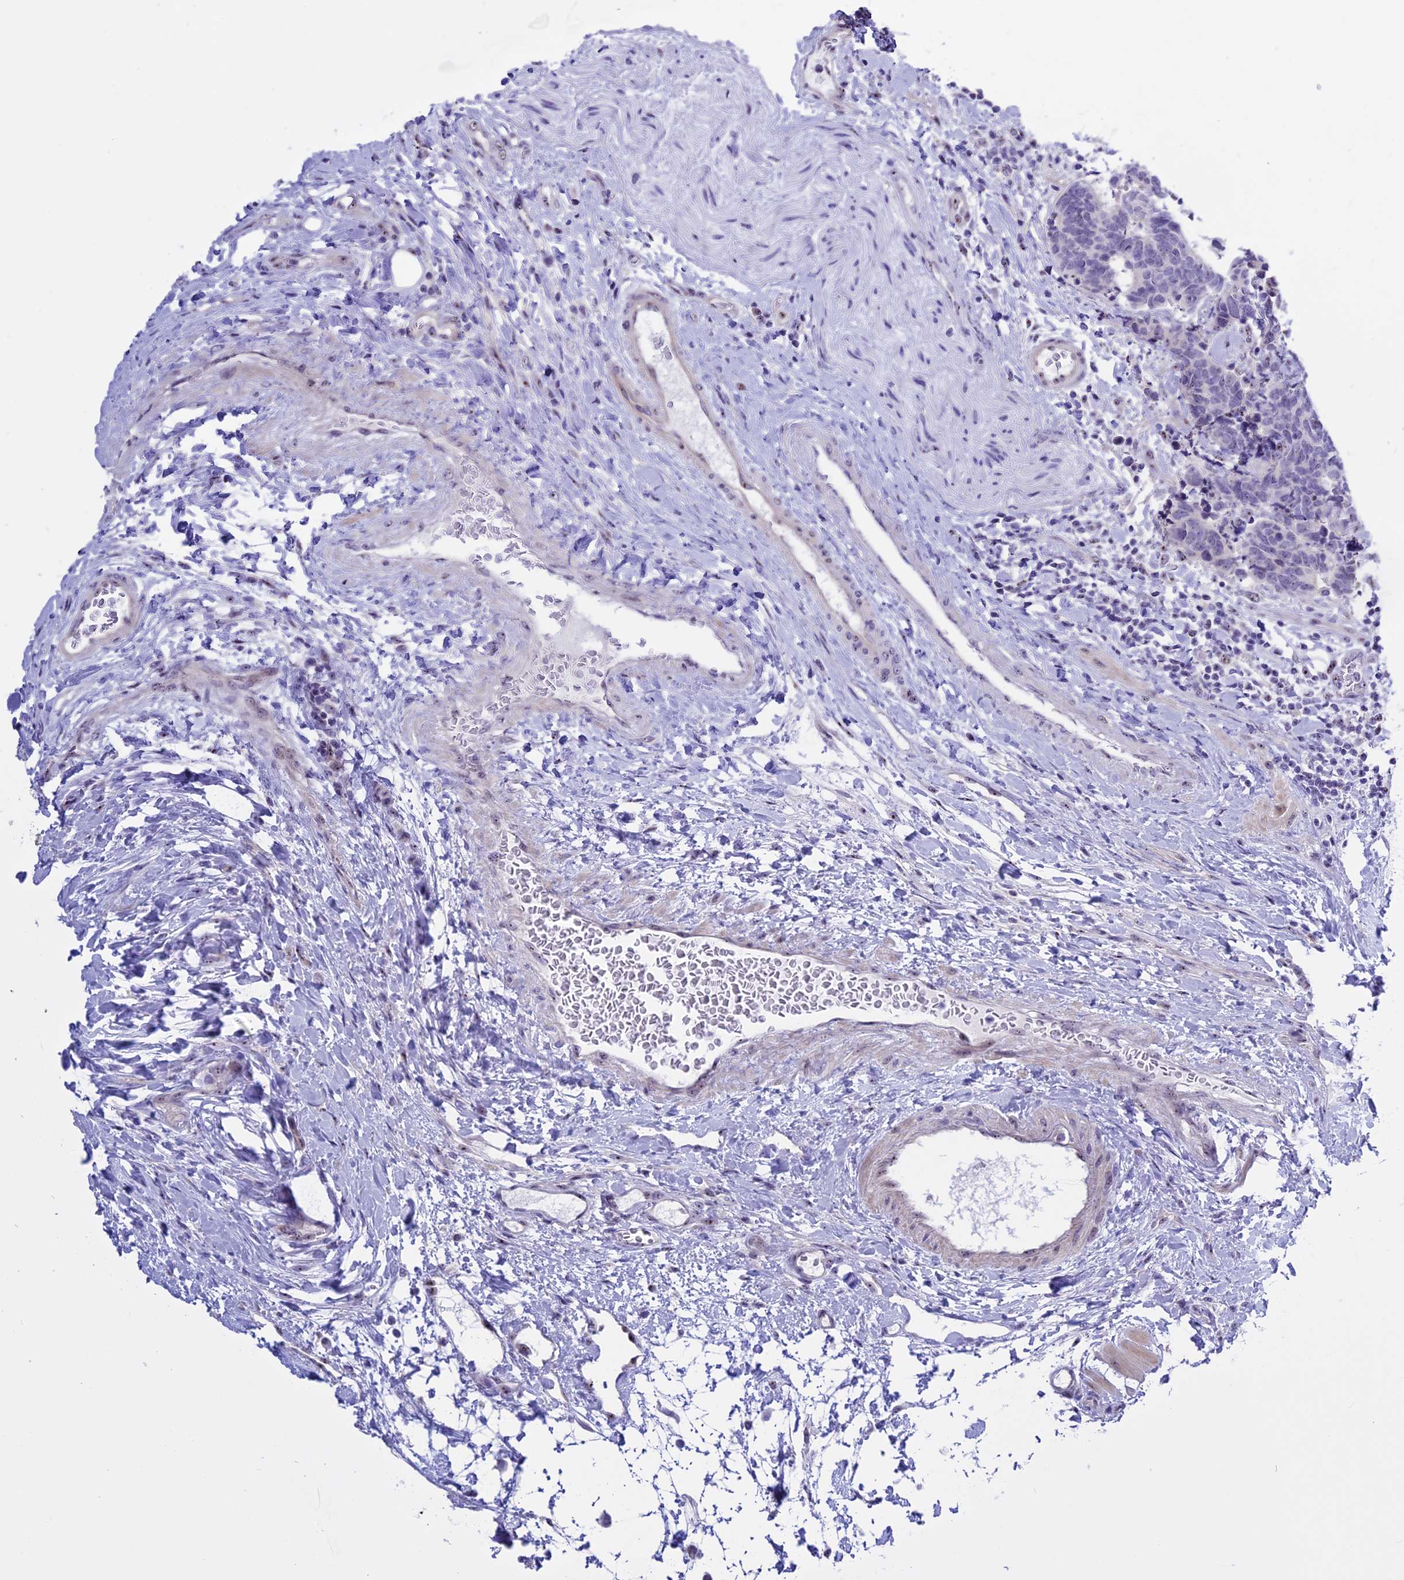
{"staining": {"intensity": "negative", "quantity": "none", "location": "none"}, "tissue": "carcinoid", "cell_type": "Tumor cells", "image_type": "cancer", "snomed": [{"axis": "morphology", "description": "Carcinoma, NOS"}, {"axis": "morphology", "description": "Carcinoid, malignant, NOS"}, {"axis": "topography", "description": "Urinary bladder"}], "caption": "This is an immunohistochemistry (IHC) image of human carcinoid. There is no expression in tumor cells.", "gene": "TBL3", "patient": {"sex": "male", "age": 57}}